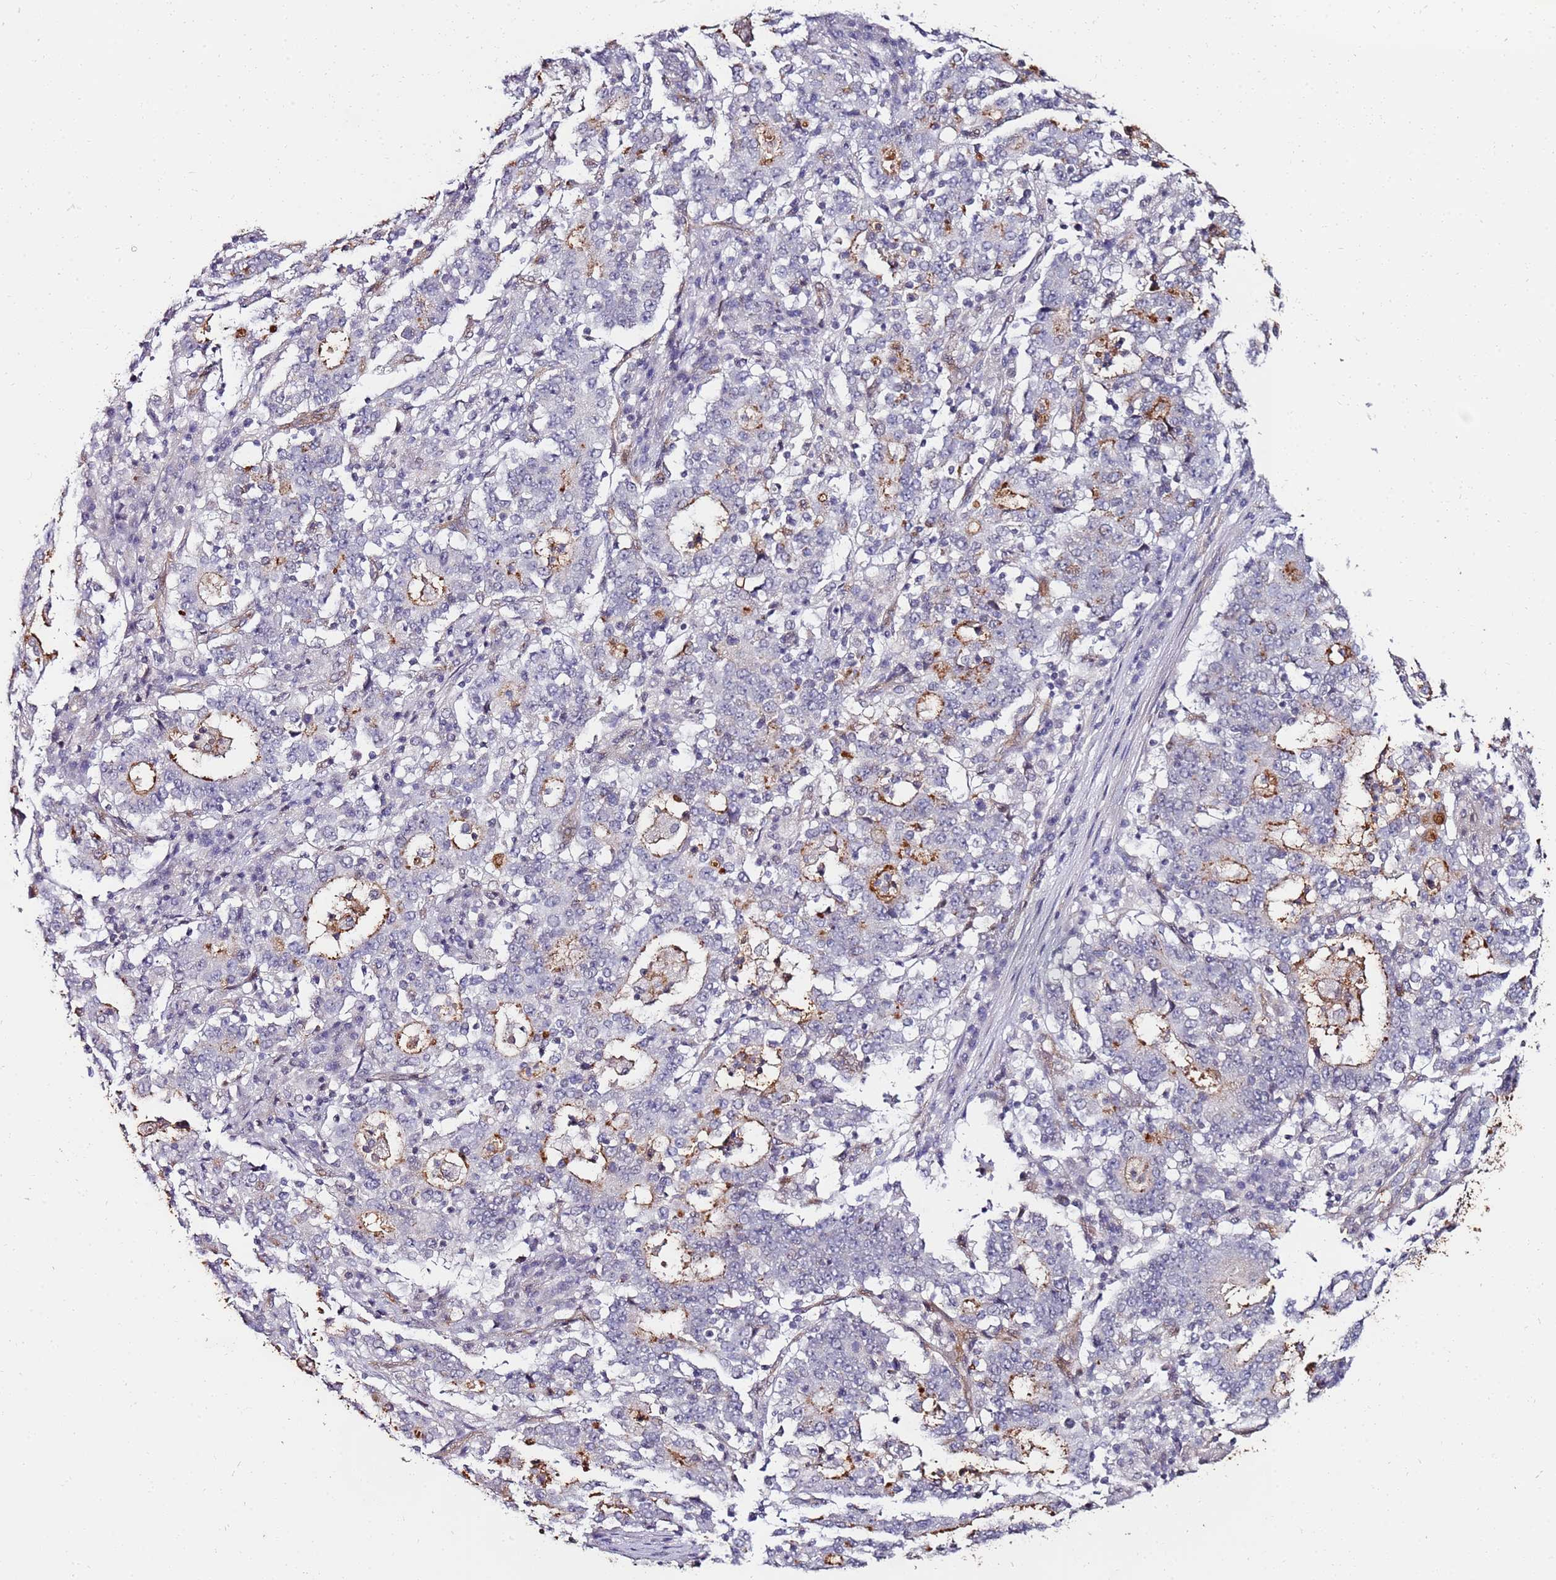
{"staining": {"intensity": "moderate", "quantity": "<25%", "location": "cytoplasmic/membranous"}, "tissue": "stomach cancer", "cell_type": "Tumor cells", "image_type": "cancer", "snomed": [{"axis": "morphology", "description": "Adenocarcinoma, NOS"}, {"axis": "topography", "description": "Stomach"}], "caption": "Stomach adenocarcinoma tissue exhibits moderate cytoplasmic/membranous positivity in about <25% of tumor cells, visualized by immunohistochemistry.", "gene": "DUSP28", "patient": {"sex": "male", "age": 59}}